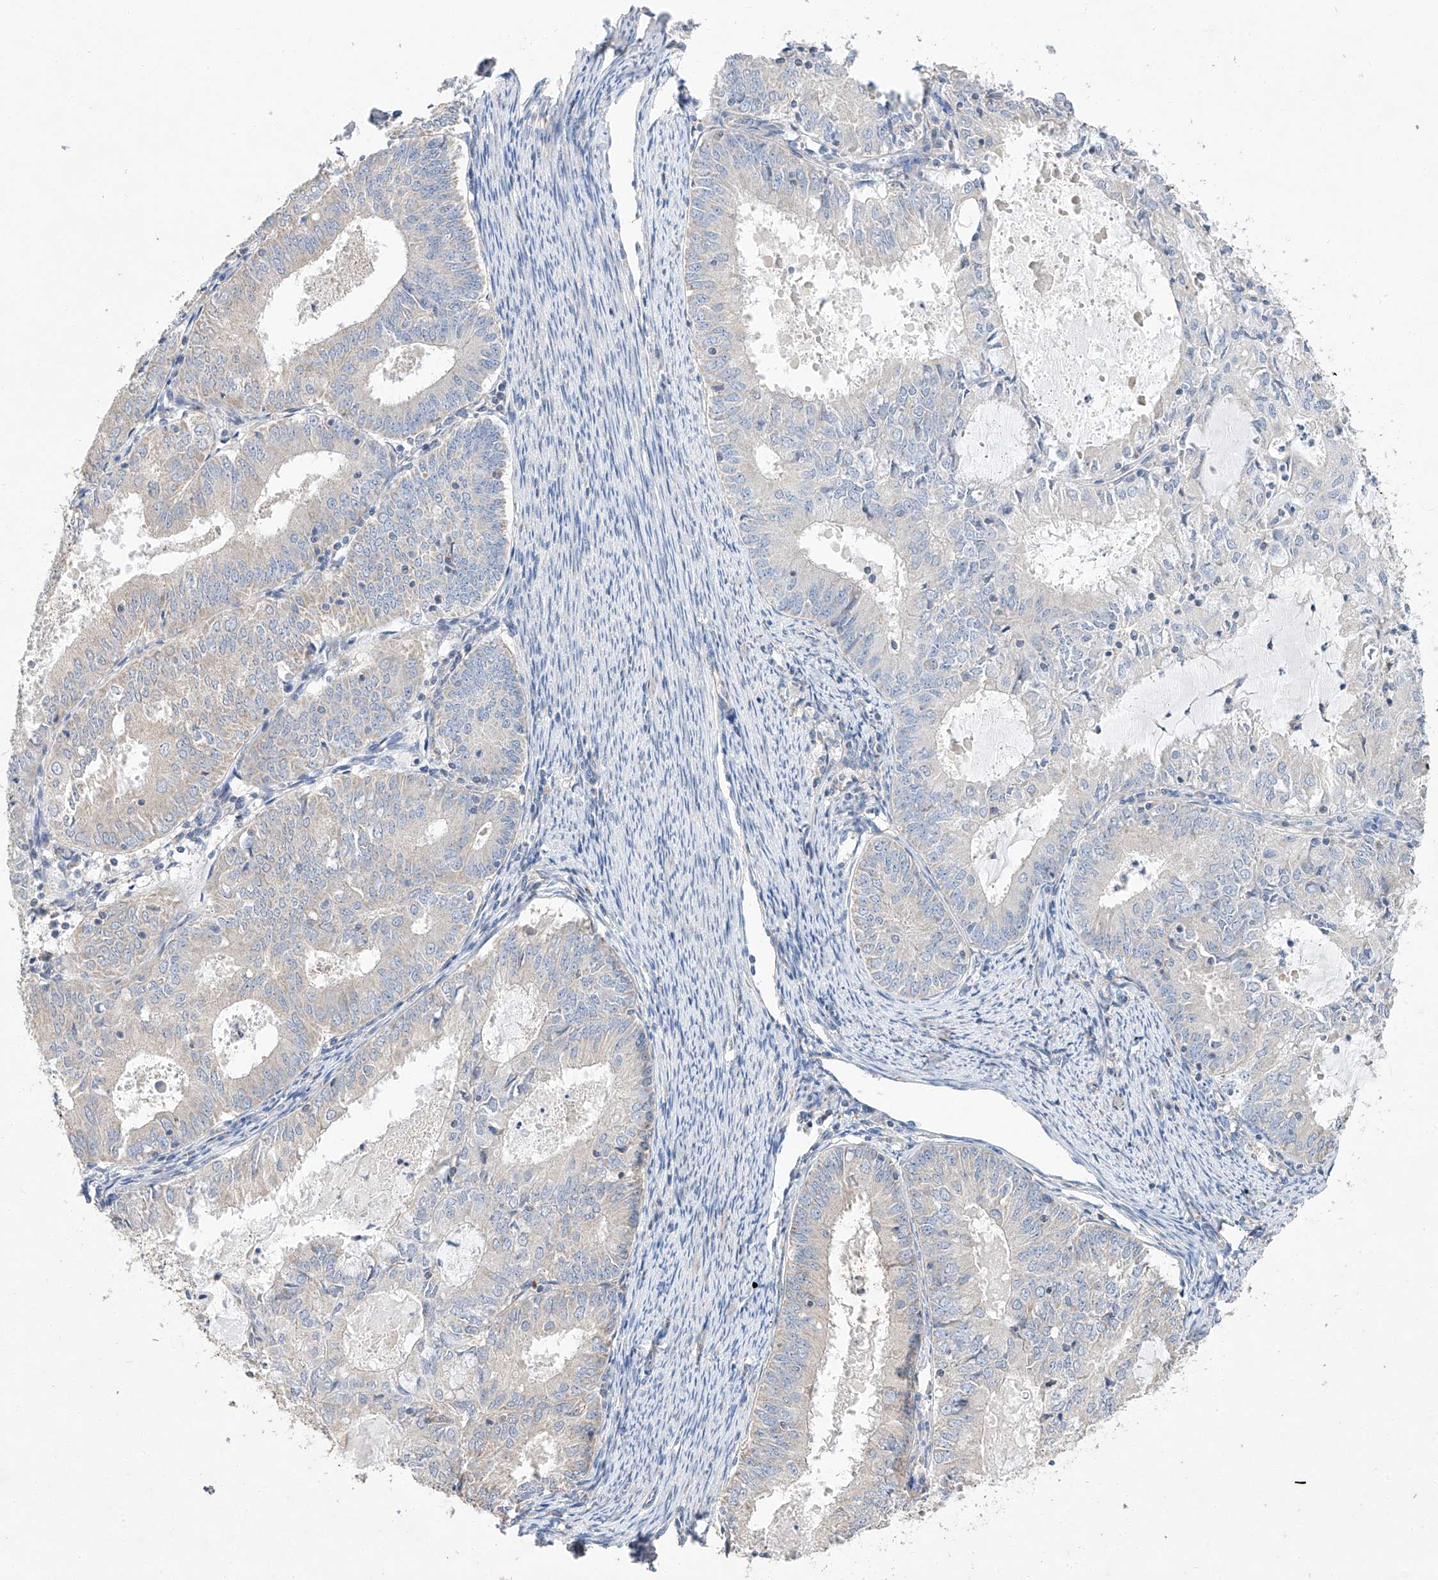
{"staining": {"intensity": "negative", "quantity": "none", "location": "none"}, "tissue": "endometrial cancer", "cell_type": "Tumor cells", "image_type": "cancer", "snomed": [{"axis": "morphology", "description": "Adenocarcinoma, NOS"}, {"axis": "topography", "description": "Endometrium"}], "caption": "A high-resolution micrograph shows IHC staining of endometrial cancer (adenocarcinoma), which demonstrates no significant positivity in tumor cells.", "gene": "AMD1", "patient": {"sex": "female", "age": 57}}